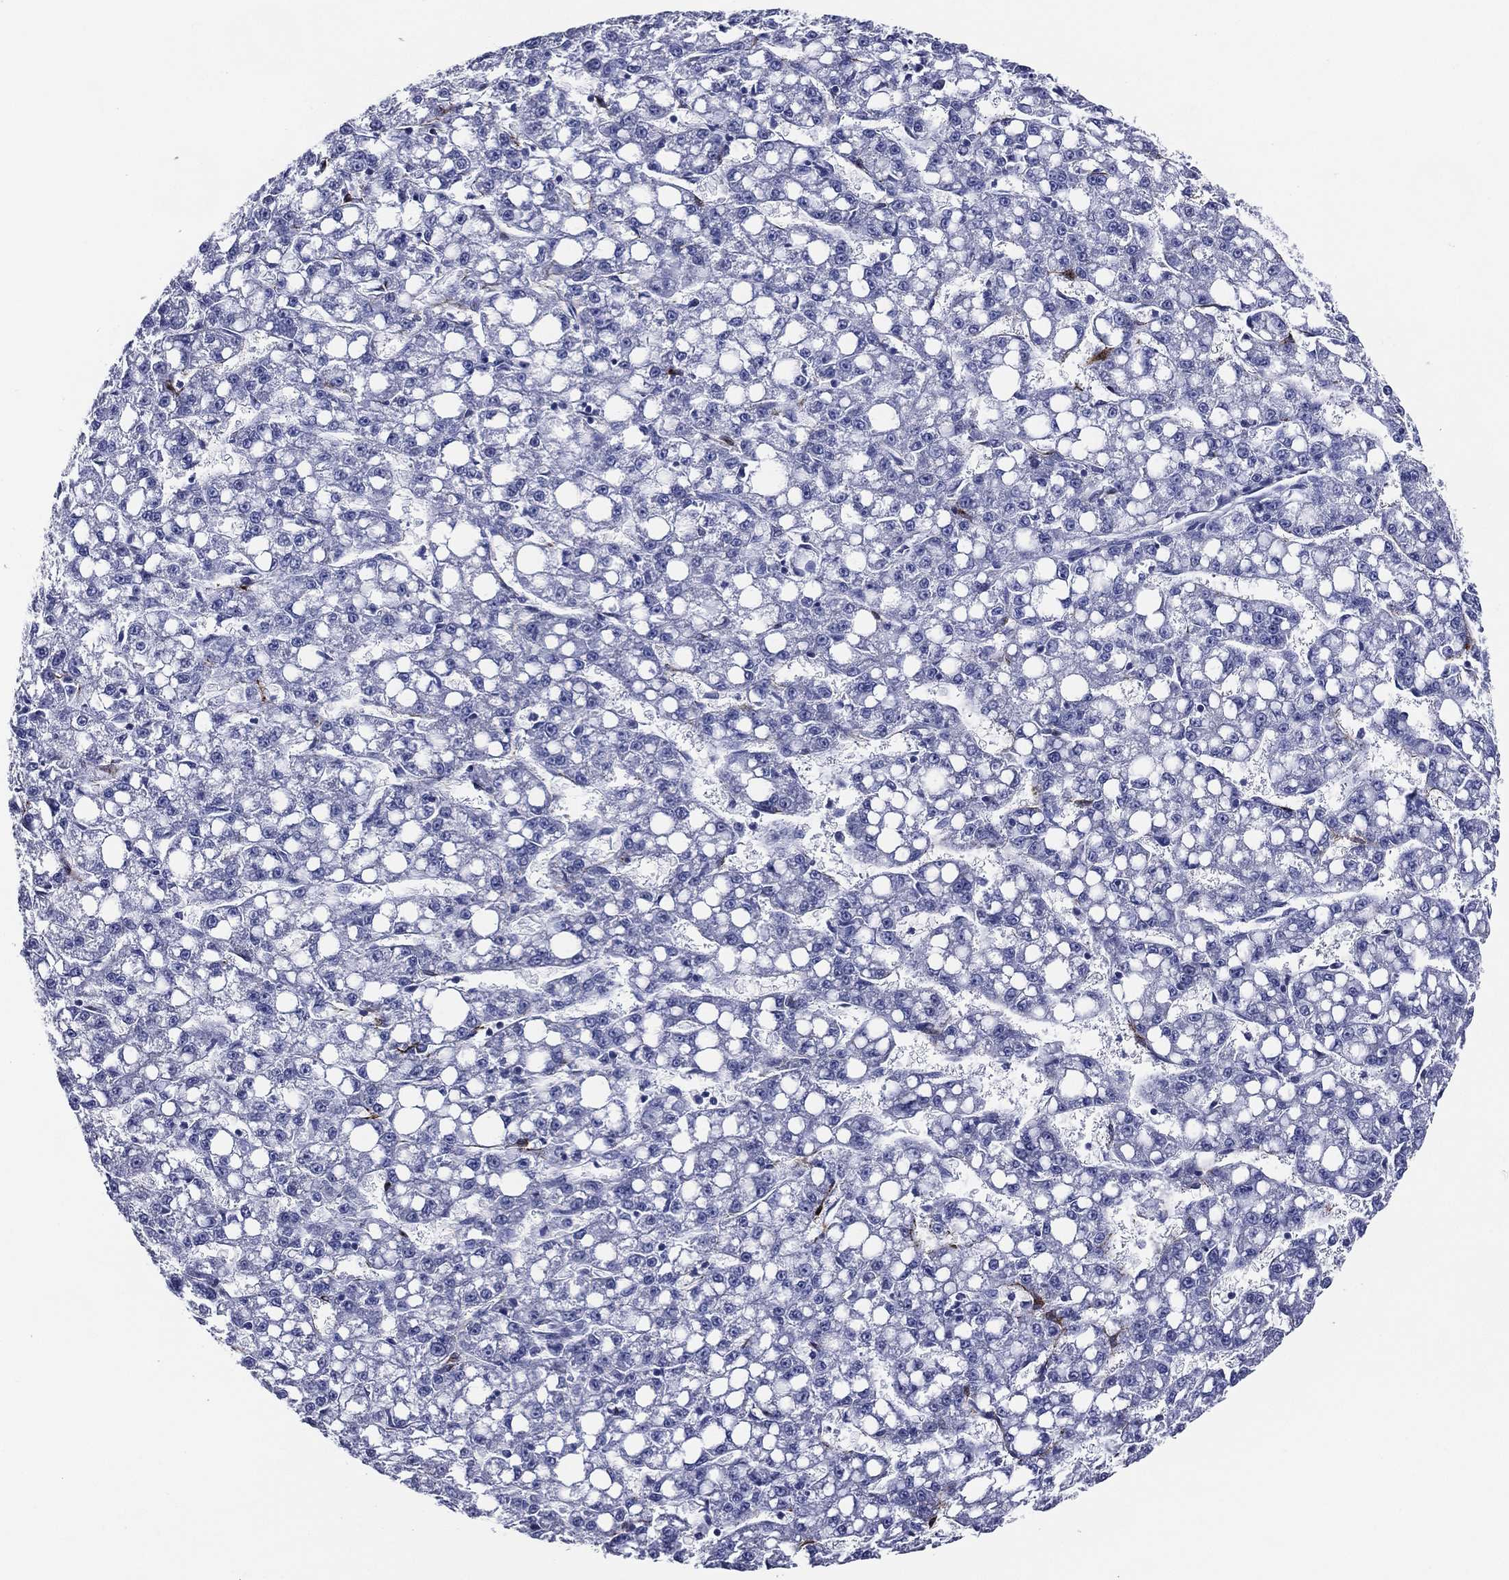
{"staining": {"intensity": "negative", "quantity": "none", "location": "none"}, "tissue": "liver cancer", "cell_type": "Tumor cells", "image_type": "cancer", "snomed": [{"axis": "morphology", "description": "Carcinoma, Hepatocellular, NOS"}, {"axis": "topography", "description": "Liver"}], "caption": "Immunohistochemistry of human liver cancer exhibits no staining in tumor cells.", "gene": "ACE2", "patient": {"sex": "female", "age": 65}}